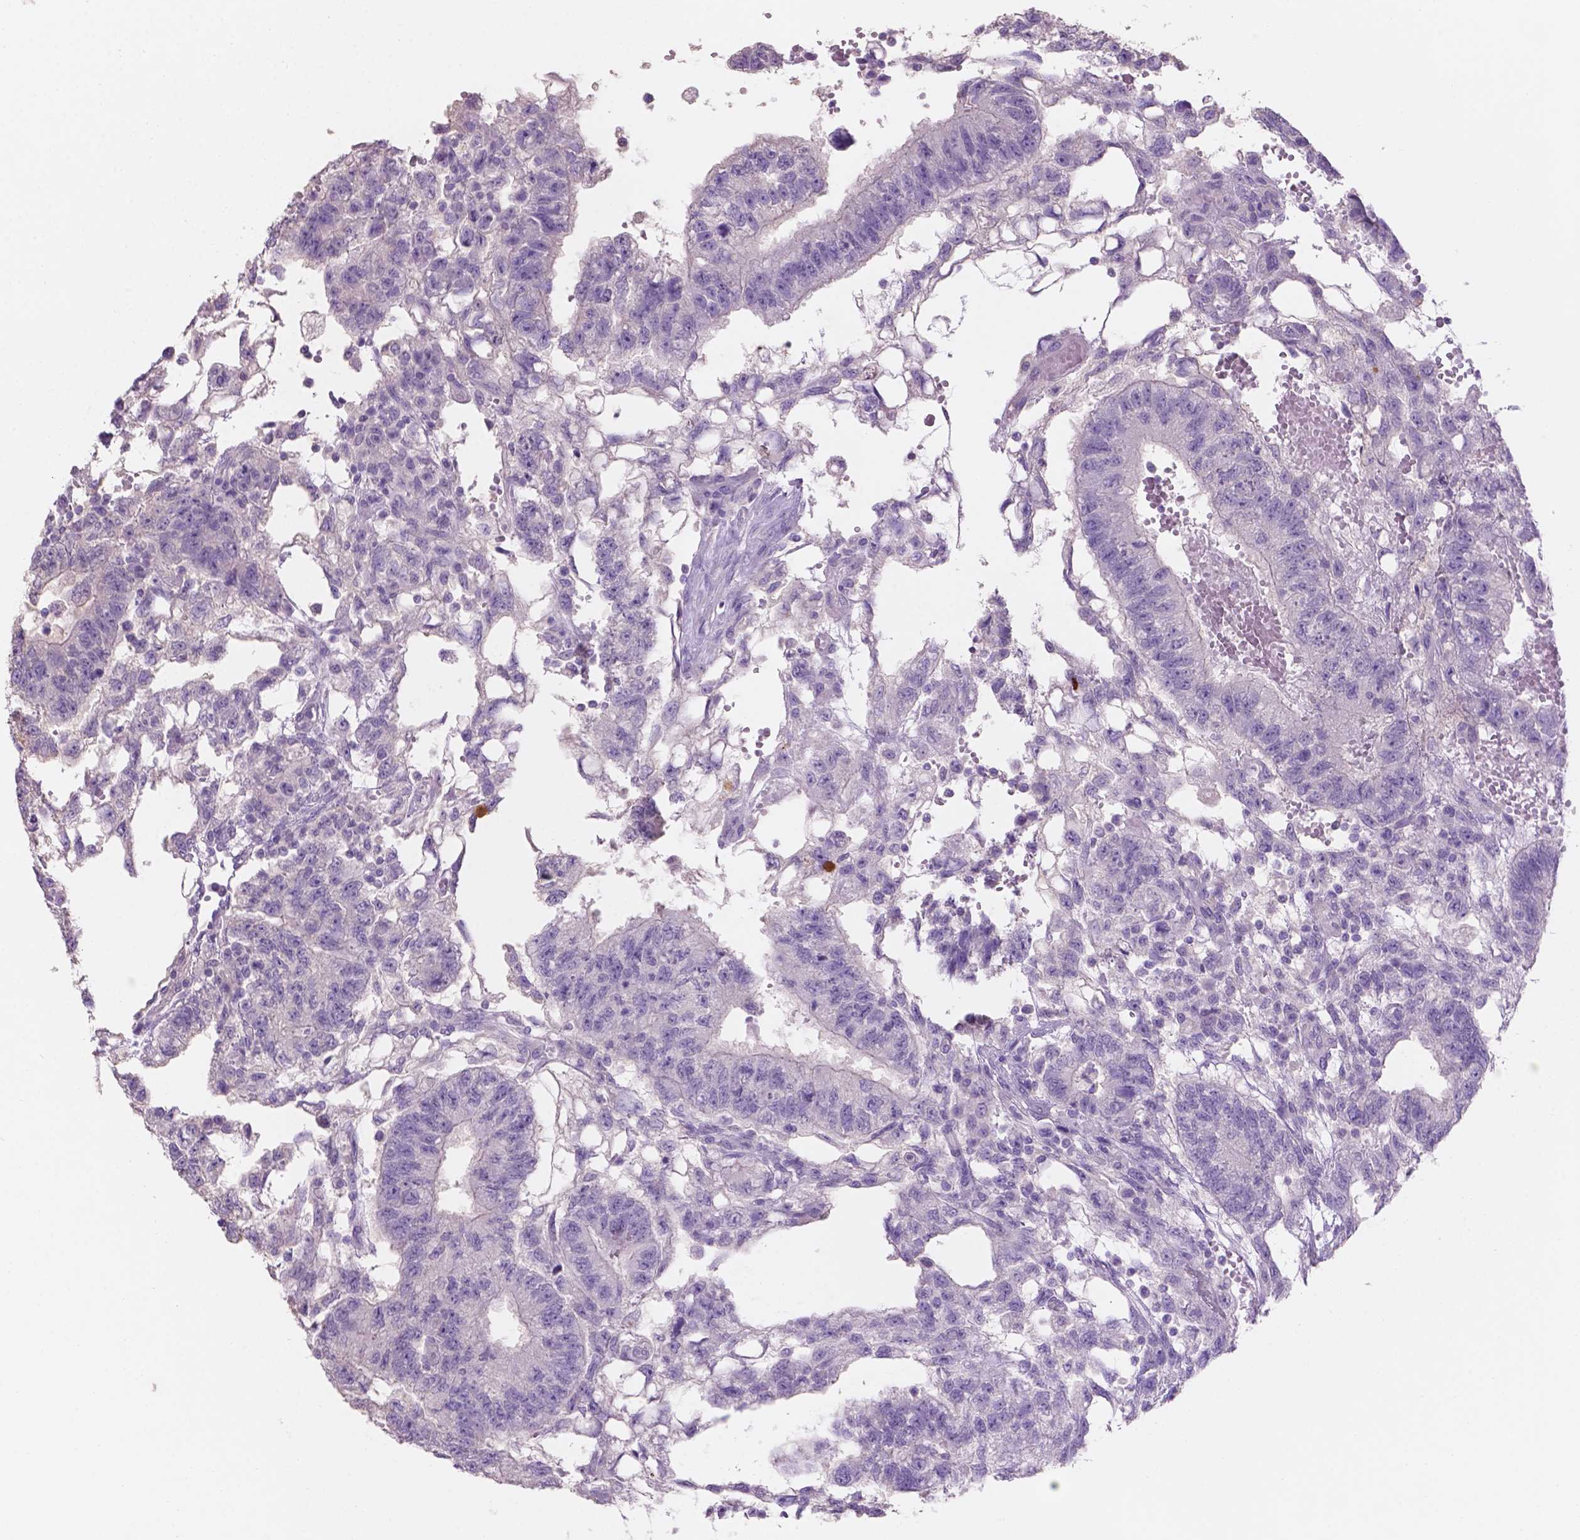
{"staining": {"intensity": "negative", "quantity": "none", "location": "none"}, "tissue": "testis cancer", "cell_type": "Tumor cells", "image_type": "cancer", "snomed": [{"axis": "morphology", "description": "Carcinoma, Embryonal, NOS"}, {"axis": "topography", "description": "Testis"}], "caption": "This is a image of immunohistochemistry (IHC) staining of testis cancer, which shows no expression in tumor cells.", "gene": "SBSN", "patient": {"sex": "male", "age": 32}}